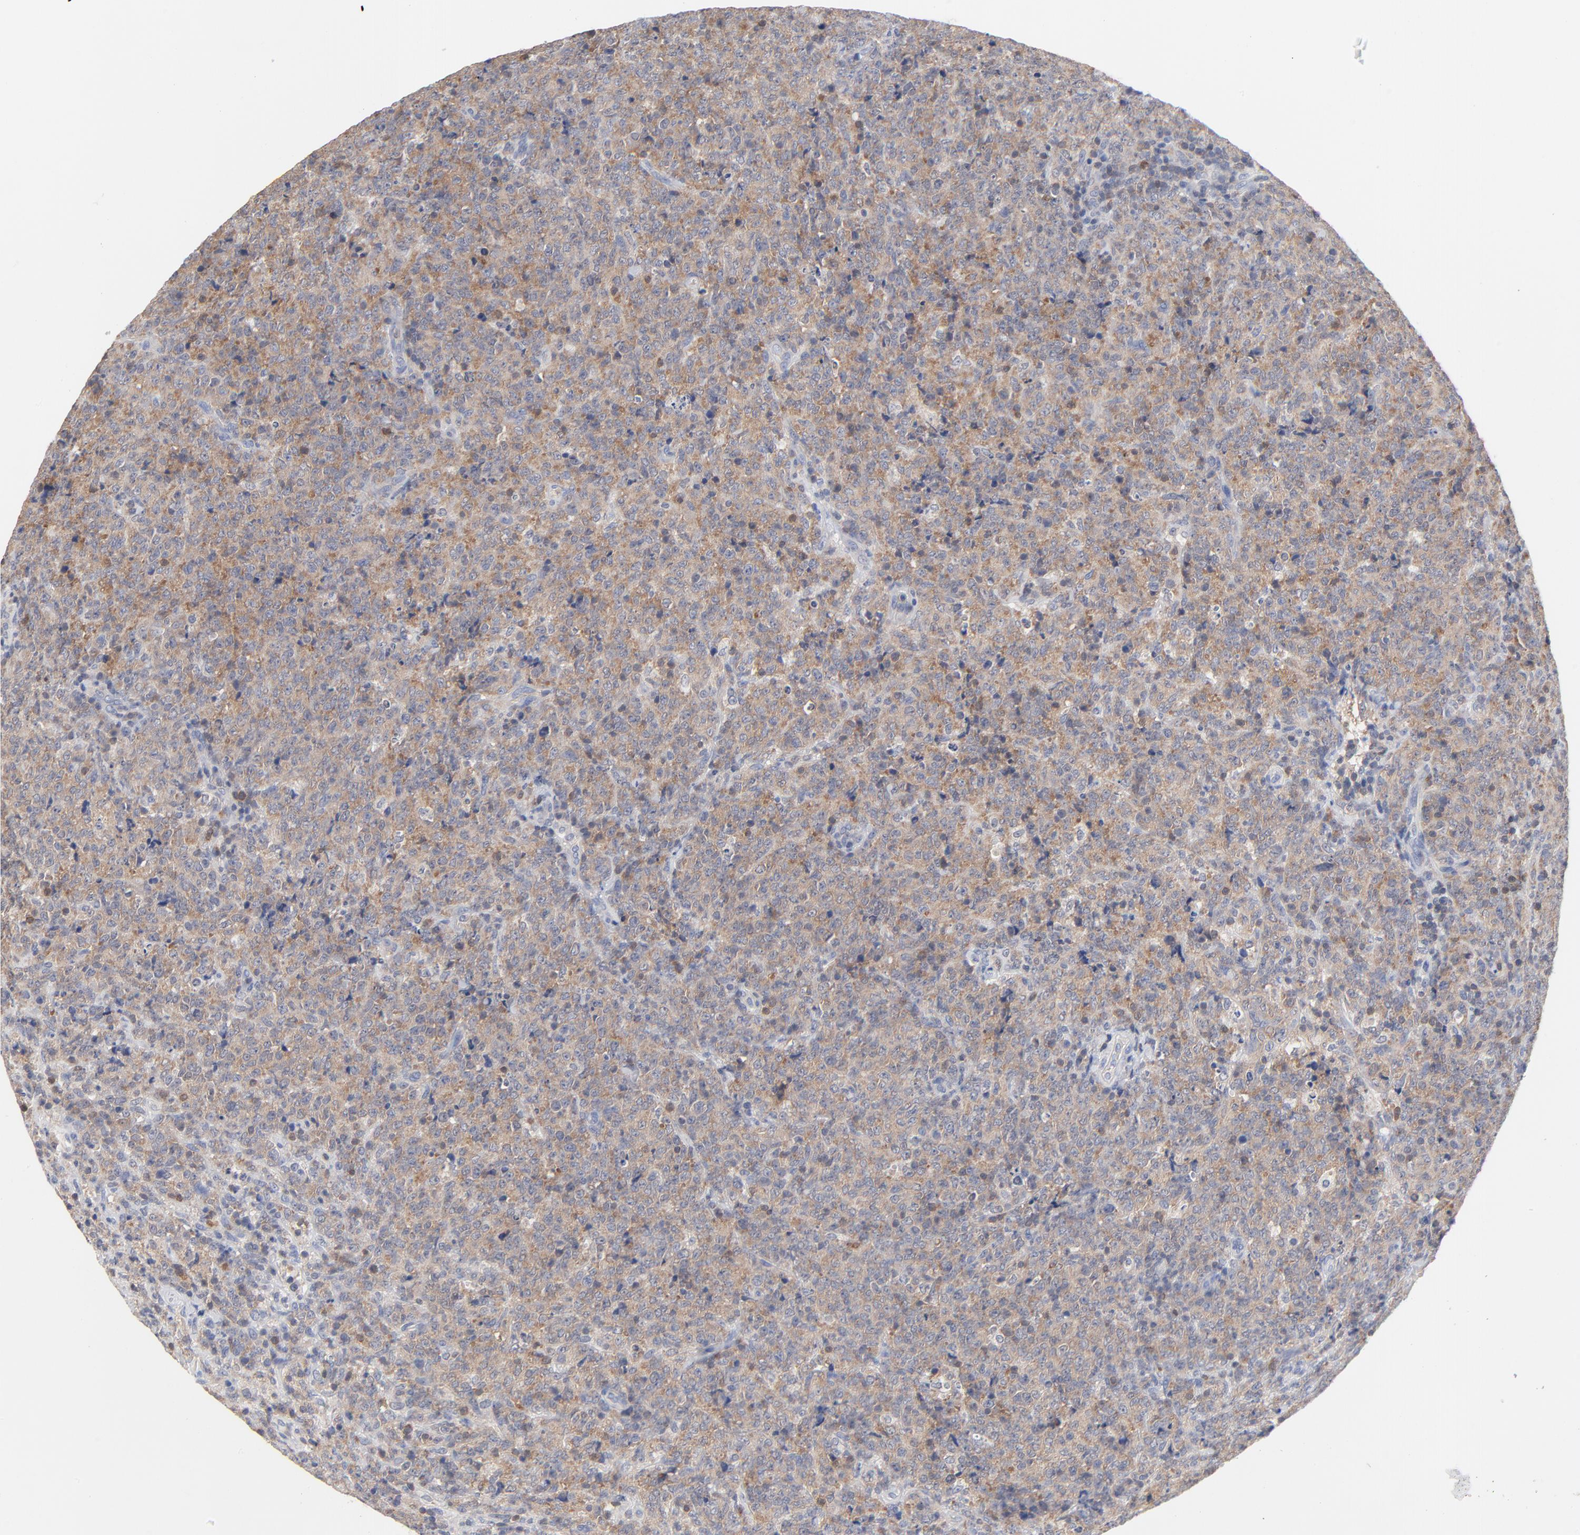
{"staining": {"intensity": "moderate", "quantity": ">75%", "location": "cytoplasmic/membranous"}, "tissue": "lymphoma", "cell_type": "Tumor cells", "image_type": "cancer", "snomed": [{"axis": "morphology", "description": "Malignant lymphoma, non-Hodgkin's type, High grade"}, {"axis": "topography", "description": "Tonsil"}], "caption": "Malignant lymphoma, non-Hodgkin's type (high-grade) was stained to show a protein in brown. There is medium levels of moderate cytoplasmic/membranous positivity in approximately >75% of tumor cells.", "gene": "CAB39L", "patient": {"sex": "female", "age": 36}}